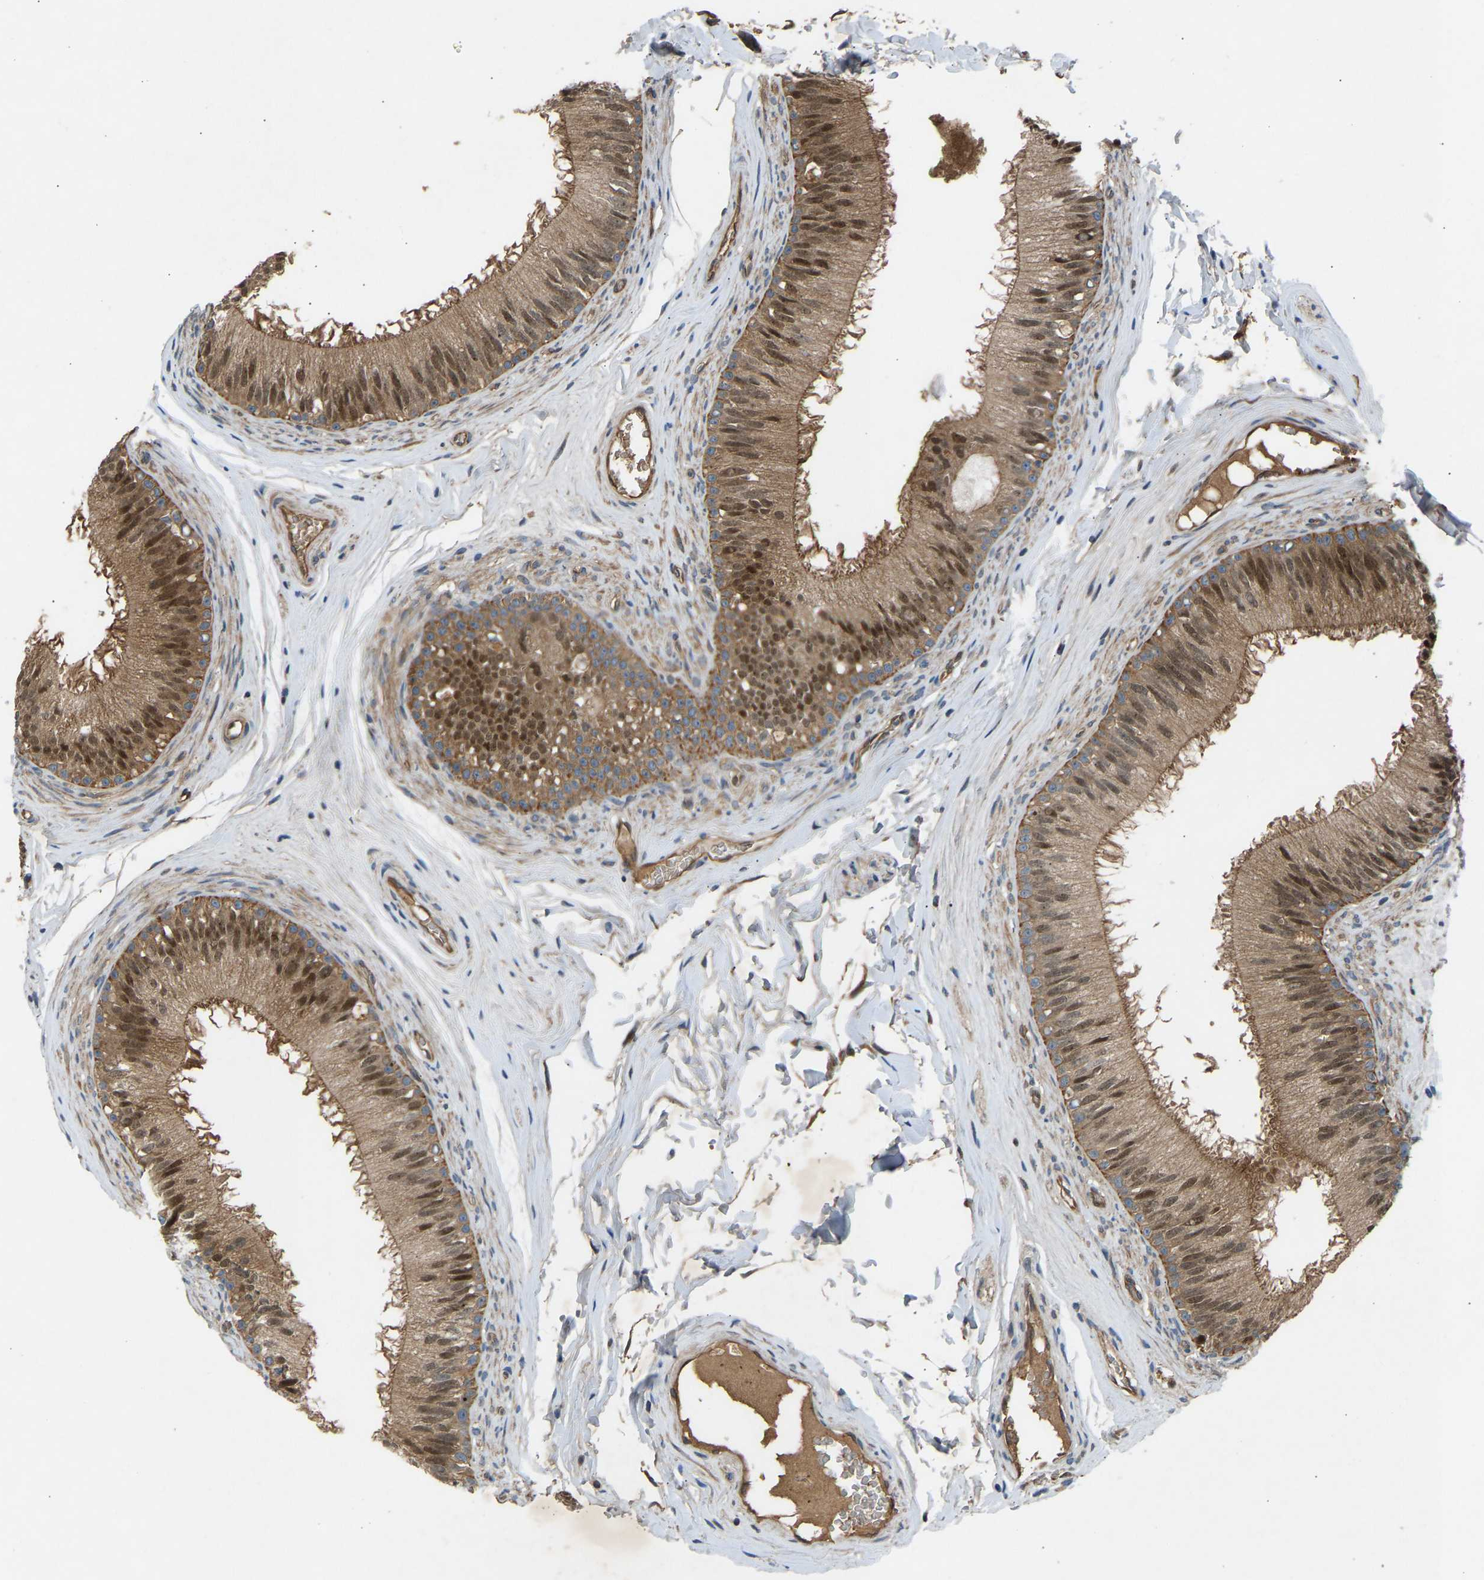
{"staining": {"intensity": "moderate", "quantity": ">75%", "location": "cytoplasmic/membranous,nuclear"}, "tissue": "epididymis", "cell_type": "Glandular cells", "image_type": "normal", "snomed": [{"axis": "morphology", "description": "Normal tissue, NOS"}, {"axis": "topography", "description": "Testis"}, {"axis": "topography", "description": "Epididymis"}], "caption": "This photomicrograph reveals normal epididymis stained with immunohistochemistry to label a protein in brown. The cytoplasmic/membranous,nuclear of glandular cells show moderate positivity for the protein. Nuclei are counter-stained blue.", "gene": "GAS2L1", "patient": {"sex": "male", "age": 36}}